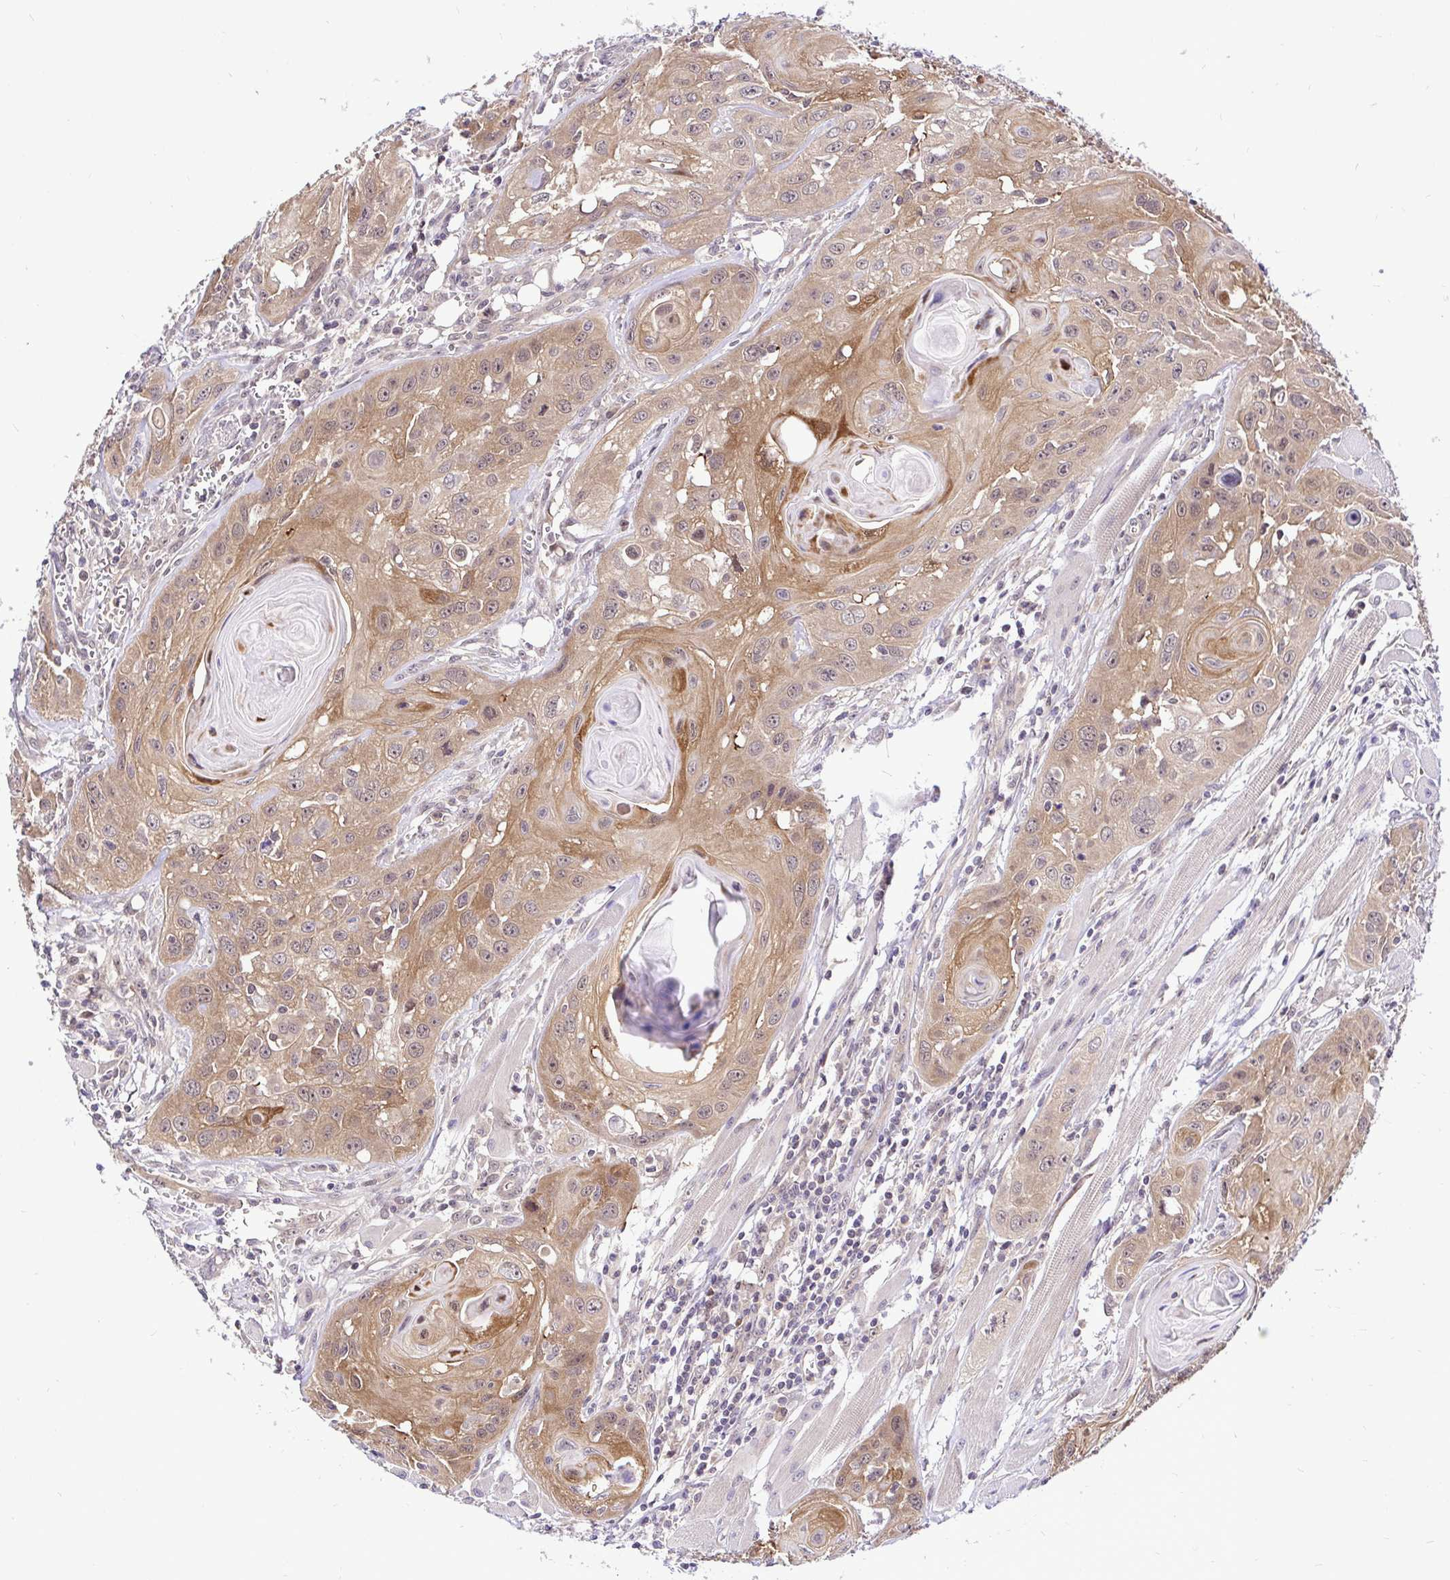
{"staining": {"intensity": "moderate", "quantity": ">75%", "location": "cytoplasmic/membranous"}, "tissue": "head and neck cancer", "cell_type": "Tumor cells", "image_type": "cancer", "snomed": [{"axis": "morphology", "description": "Squamous cell carcinoma, NOS"}, {"axis": "topography", "description": "Oral tissue"}, {"axis": "topography", "description": "Head-Neck"}], "caption": "Immunohistochemical staining of squamous cell carcinoma (head and neck) exhibits moderate cytoplasmic/membranous protein positivity in approximately >75% of tumor cells.", "gene": "UBE2M", "patient": {"sex": "male", "age": 58}}